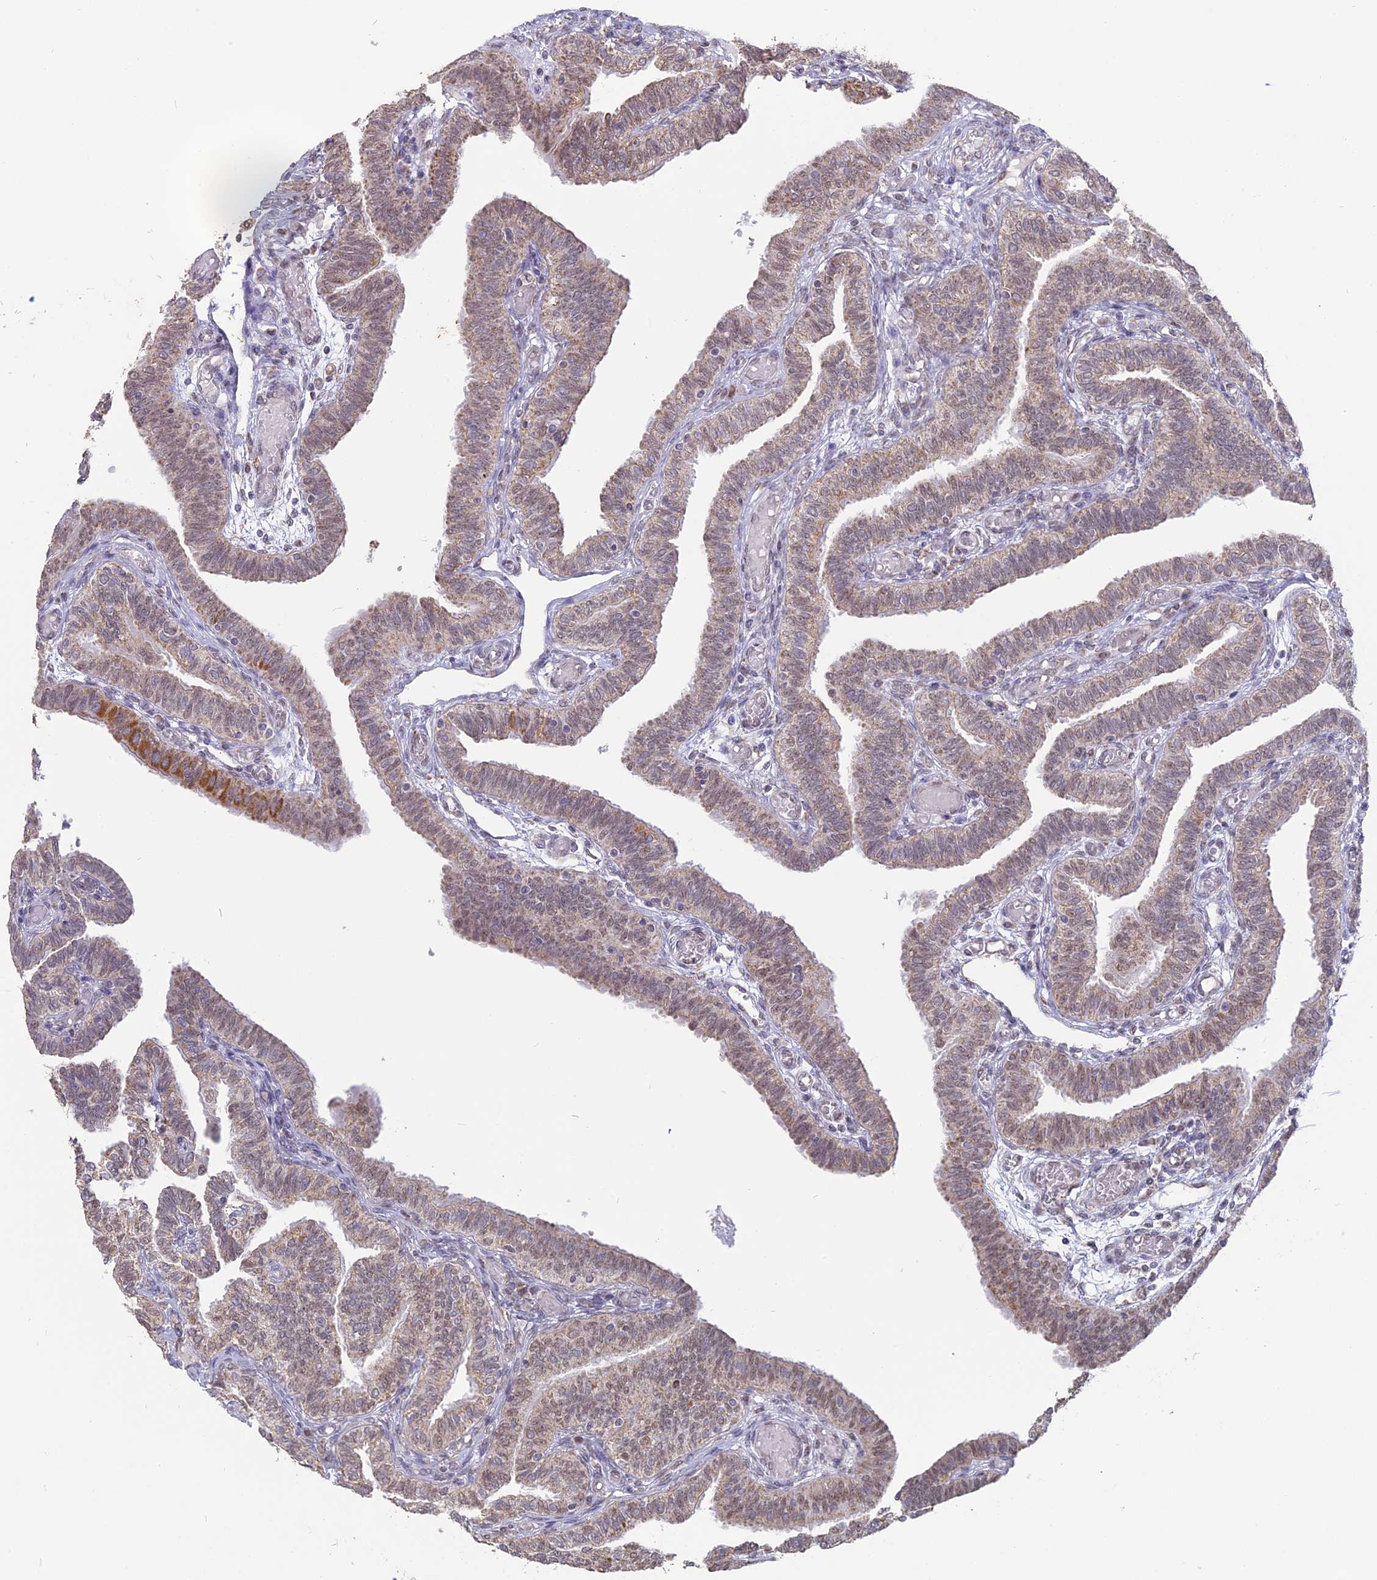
{"staining": {"intensity": "moderate", "quantity": "25%-75%", "location": "cytoplasmic/membranous,nuclear"}, "tissue": "fallopian tube", "cell_type": "Glandular cells", "image_type": "normal", "snomed": [{"axis": "morphology", "description": "Normal tissue, NOS"}, {"axis": "topography", "description": "Fallopian tube"}], "caption": "Protein staining of benign fallopian tube shows moderate cytoplasmic/membranous,nuclear expression in approximately 25%-75% of glandular cells.", "gene": "ARHGAP40", "patient": {"sex": "female", "age": 39}}